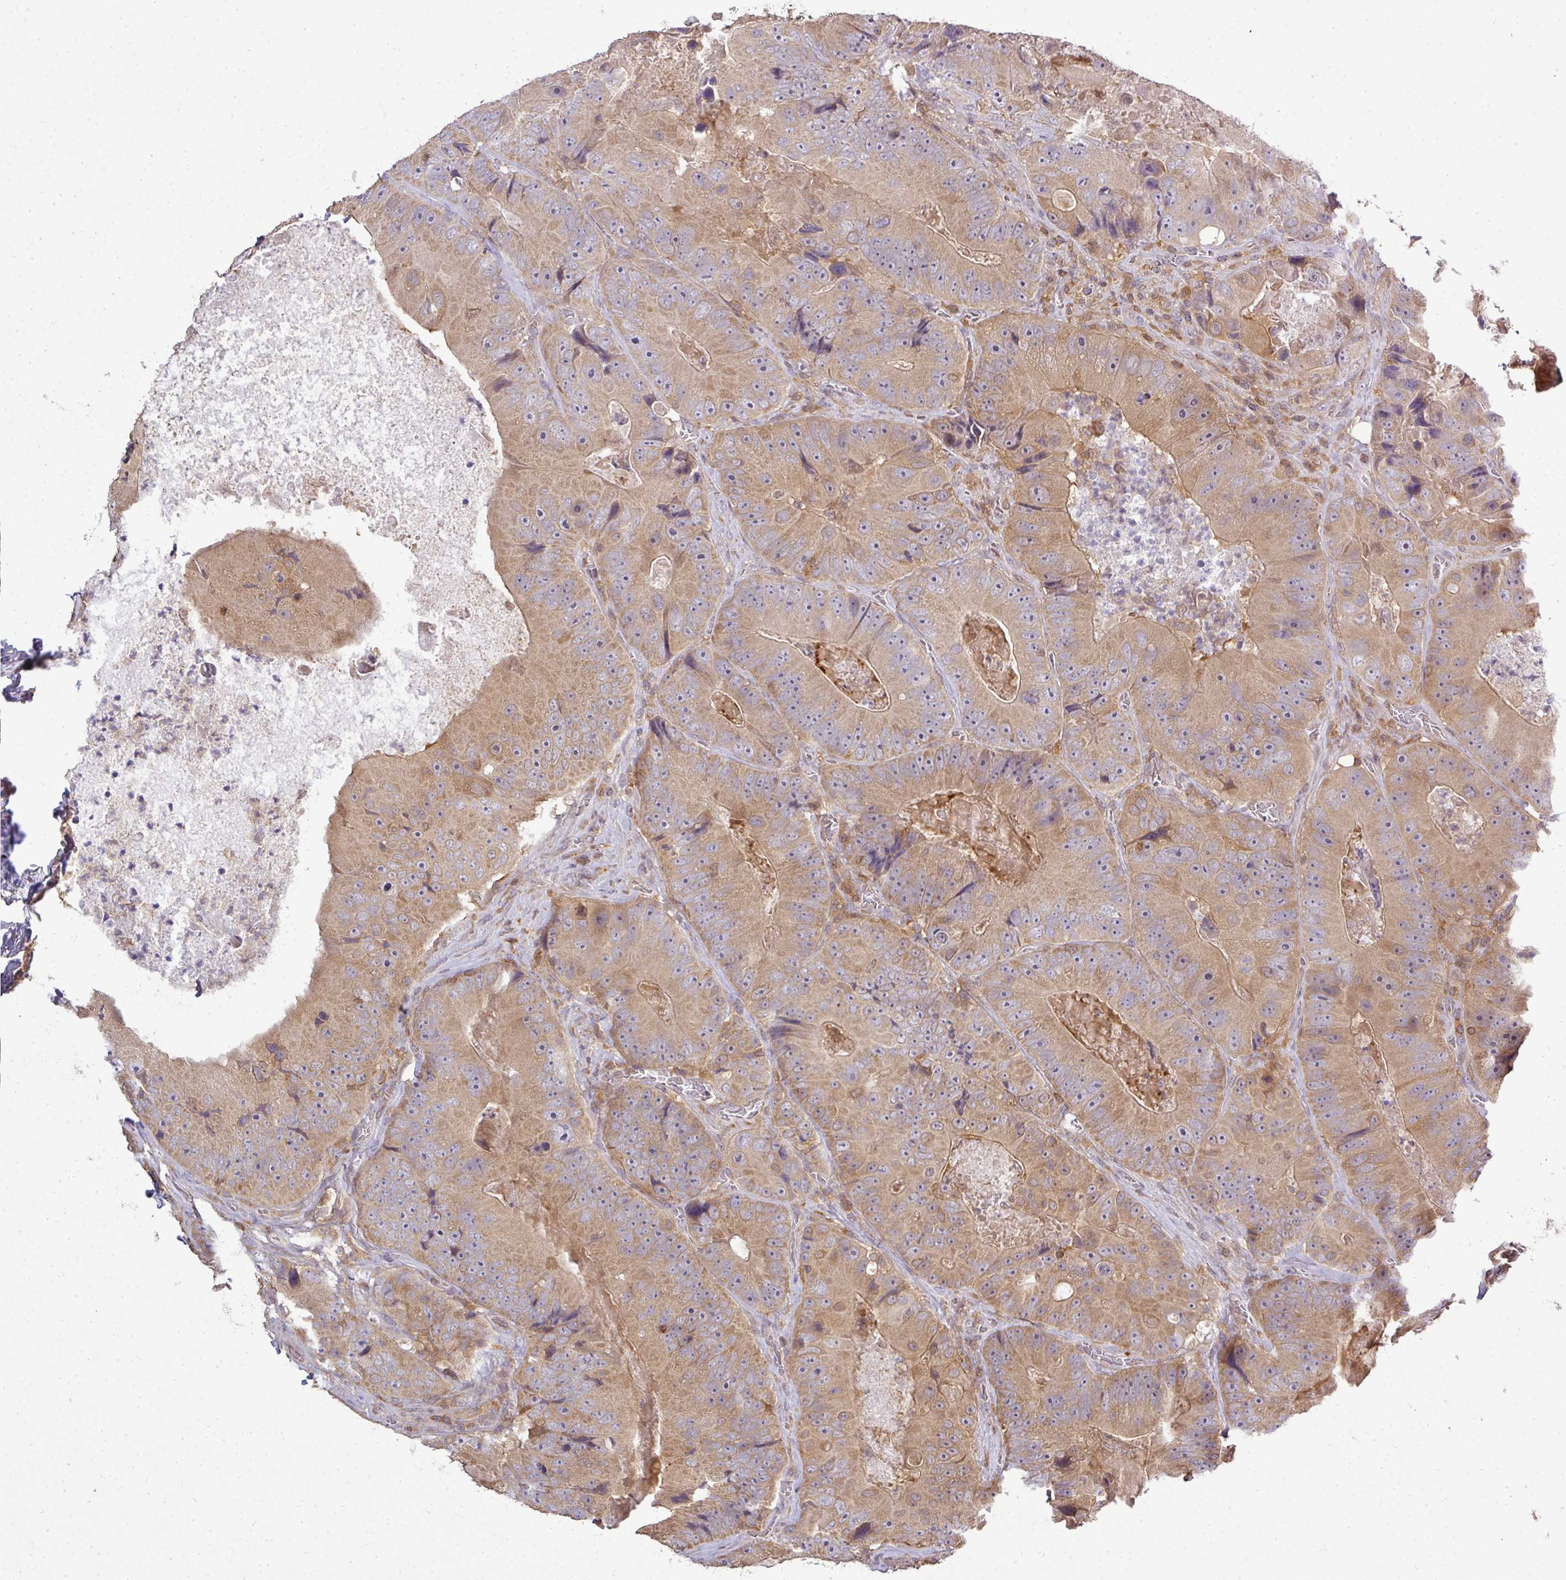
{"staining": {"intensity": "moderate", "quantity": ">75%", "location": "cytoplasmic/membranous"}, "tissue": "colorectal cancer", "cell_type": "Tumor cells", "image_type": "cancer", "snomed": [{"axis": "morphology", "description": "Adenocarcinoma, NOS"}, {"axis": "topography", "description": "Colon"}], "caption": "Colorectal cancer tissue displays moderate cytoplasmic/membranous expression in approximately >75% of tumor cells", "gene": "STAT5A", "patient": {"sex": "female", "age": 86}}